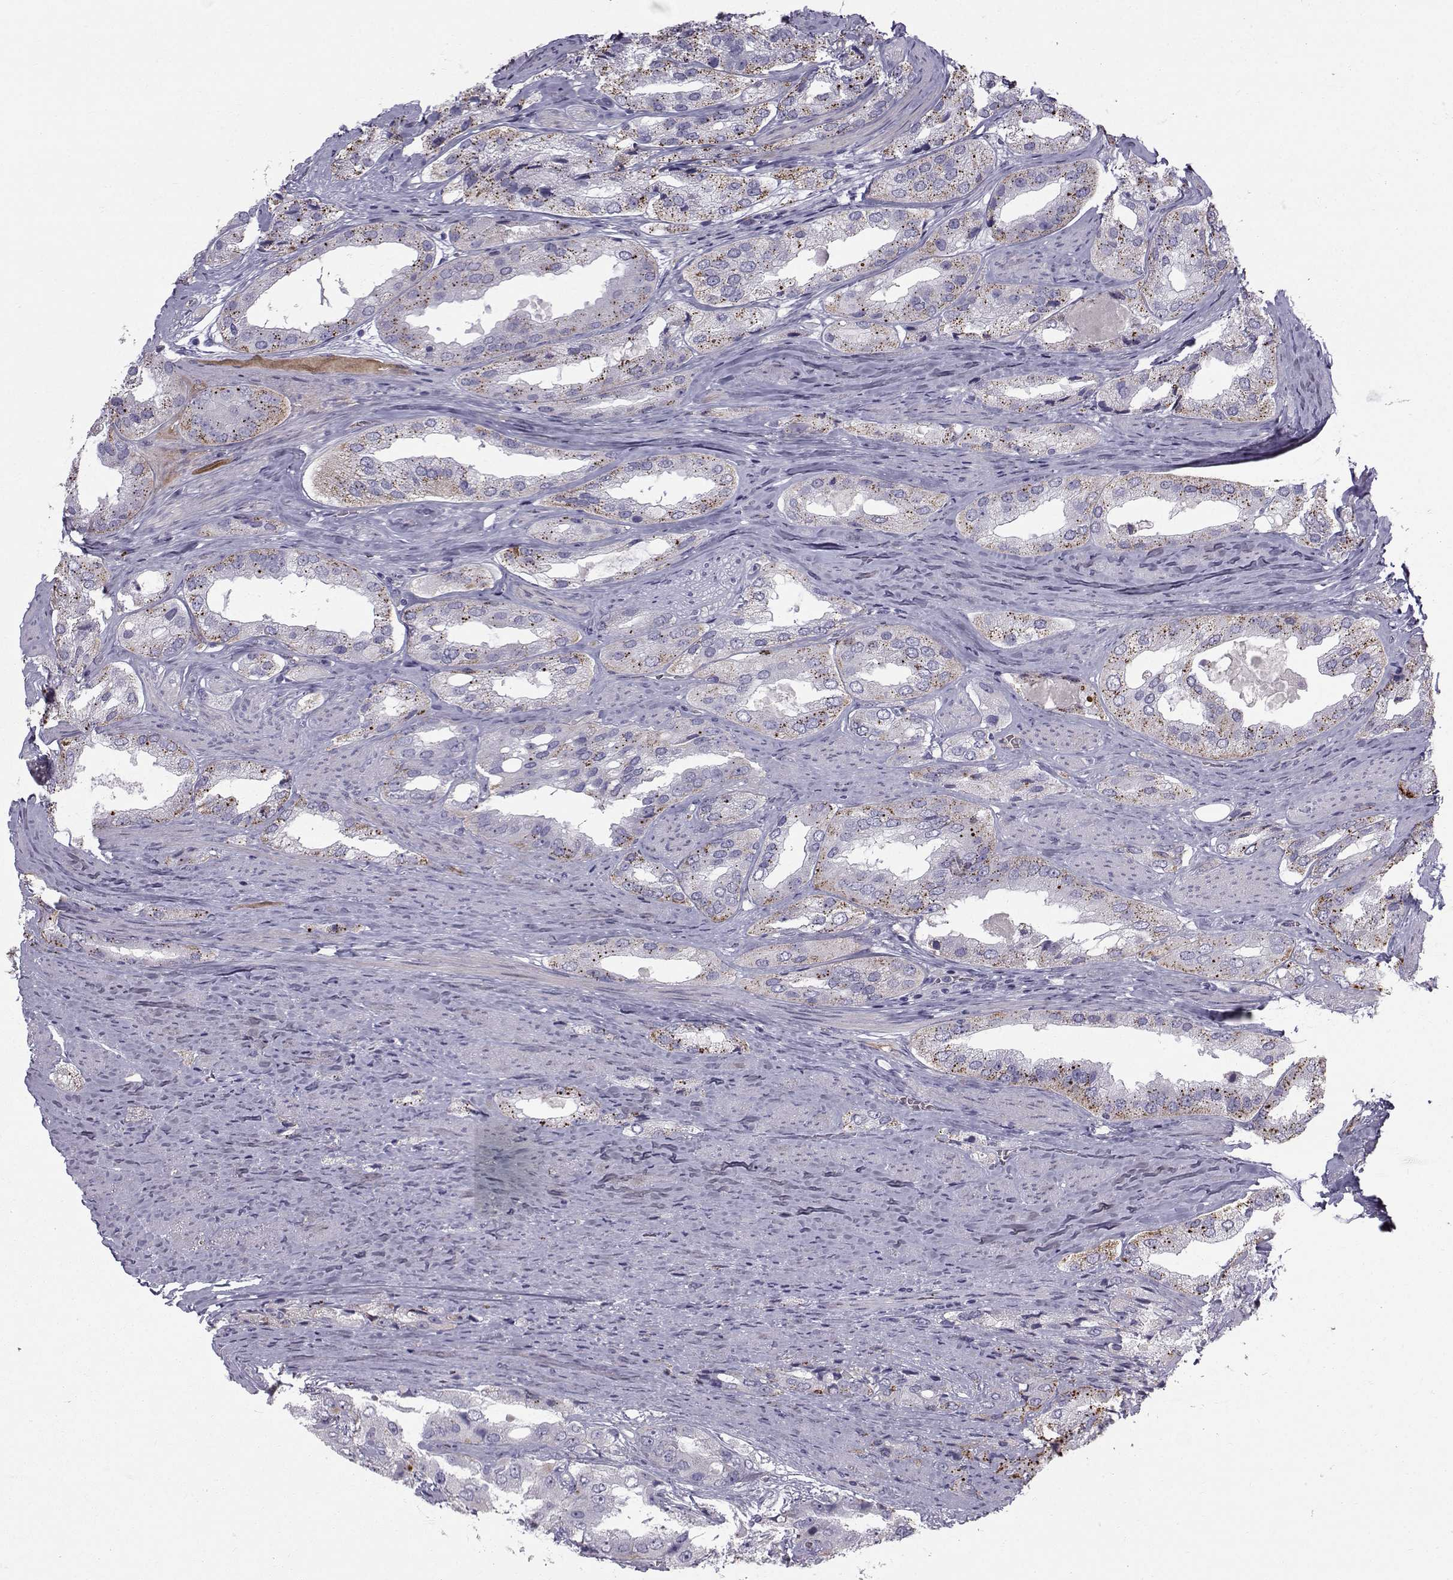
{"staining": {"intensity": "moderate", "quantity": "25%-75%", "location": "cytoplasmic/membranous"}, "tissue": "prostate cancer", "cell_type": "Tumor cells", "image_type": "cancer", "snomed": [{"axis": "morphology", "description": "Adenocarcinoma, Low grade"}, {"axis": "topography", "description": "Prostate"}], "caption": "An image of human prostate cancer (adenocarcinoma (low-grade)) stained for a protein shows moderate cytoplasmic/membranous brown staining in tumor cells. (DAB (3,3'-diaminobenzidine) = brown stain, brightfield microscopy at high magnification).", "gene": "CALCR", "patient": {"sex": "male", "age": 69}}